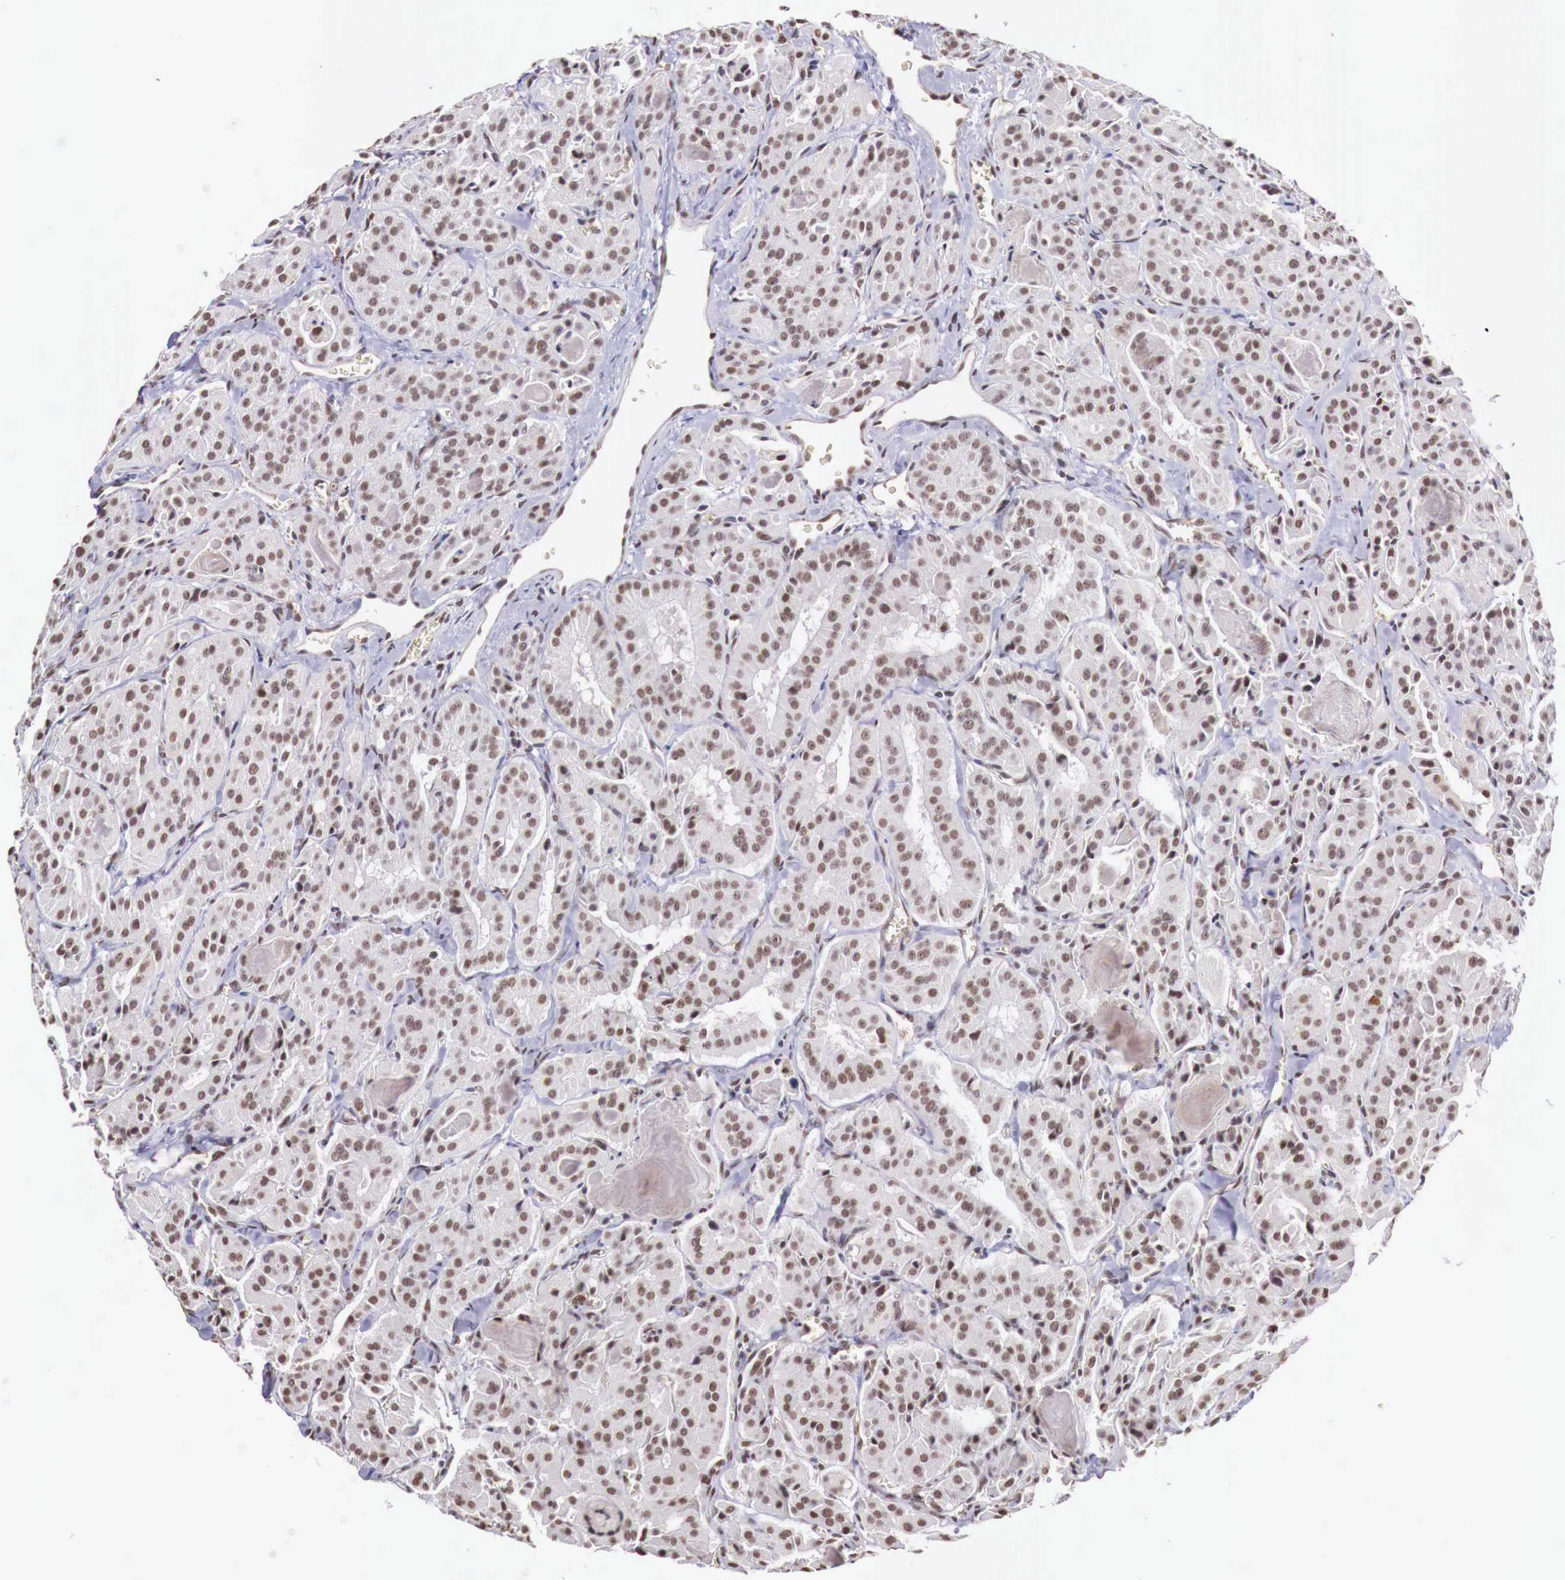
{"staining": {"intensity": "moderate", "quantity": ">75%", "location": "nuclear"}, "tissue": "thyroid cancer", "cell_type": "Tumor cells", "image_type": "cancer", "snomed": [{"axis": "morphology", "description": "Carcinoma, NOS"}, {"axis": "topography", "description": "Thyroid gland"}], "caption": "Thyroid carcinoma stained with immunohistochemistry (IHC) shows moderate nuclear staining in approximately >75% of tumor cells. (DAB IHC with brightfield microscopy, high magnification).", "gene": "FOXP2", "patient": {"sex": "male", "age": 76}}